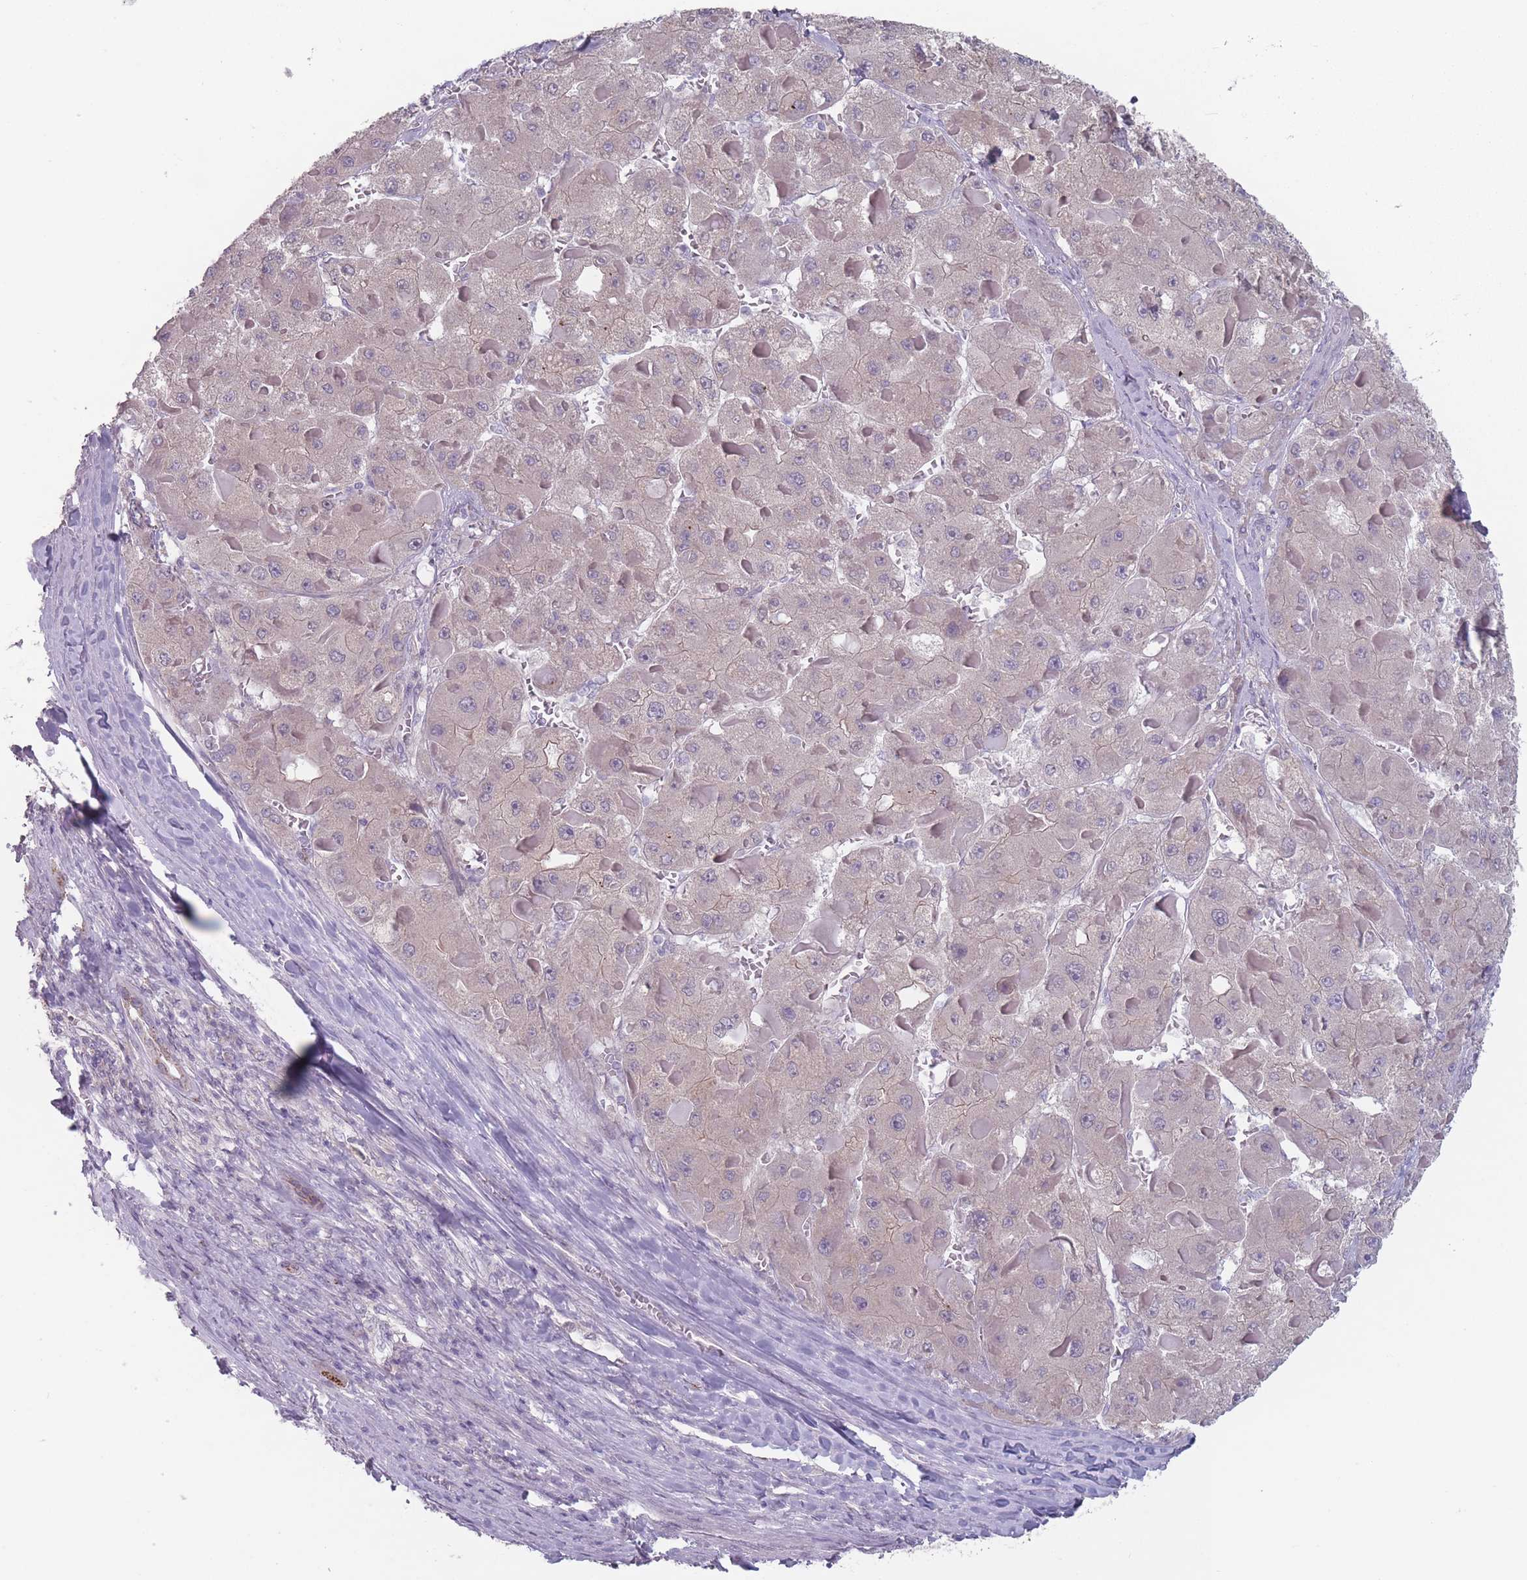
{"staining": {"intensity": "negative", "quantity": "none", "location": "none"}, "tissue": "liver cancer", "cell_type": "Tumor cells", "image_type": "cancer", "snomed": [{"axis": "morphology", "description": "Carcinoma, Hepatocellular, NOS"}, {"axis": "topography", "description": "Liver"}], "caption": "Human liver cancer (hepatocellular carcinoma) stained for a protein using immunohistochemistry (IHC) displays no staining in tumor cells.", "gene": "AKAIN1", "patient": {"sex": "female", "age": 73}}